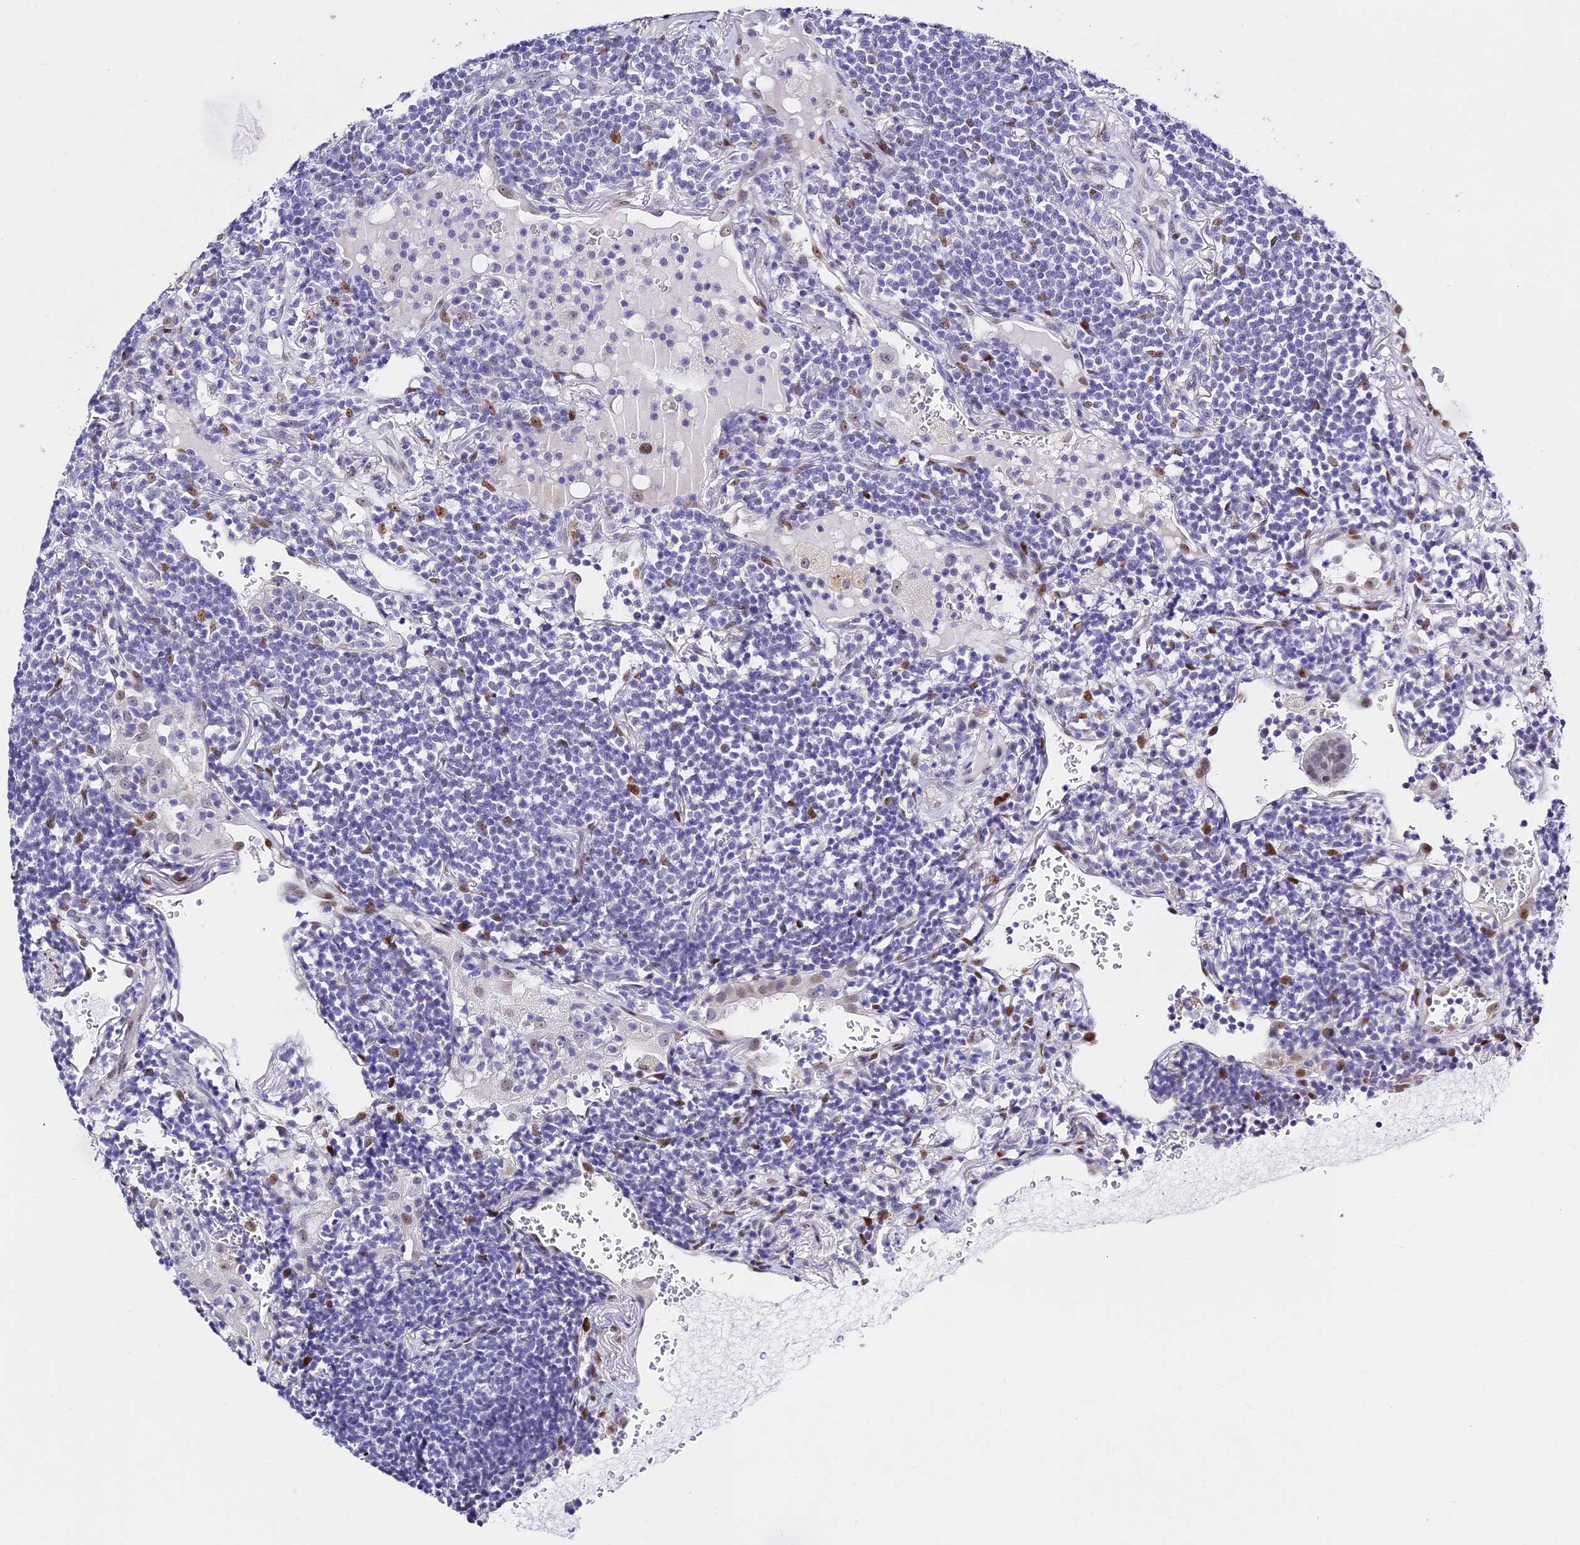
{"staining": {"intensity": "negative", "quantity": "none", "location": "none"}, "tissue": "lymphoma", "cell_type": "Tumor cells", "image_type": "cancer", "snomed": [{"axis": "morphology", "description": "Malignant lymphoma, non-Hodgkin's type, Low grade"}, {"axis": "topography", "description": "Lung"}], "caption": "Immunohistochemical staining of lymphoma reveals no significant positivity in tumor cells.", "gene": "POFUT2", "patient": {"sex": "female", "age": 71}}